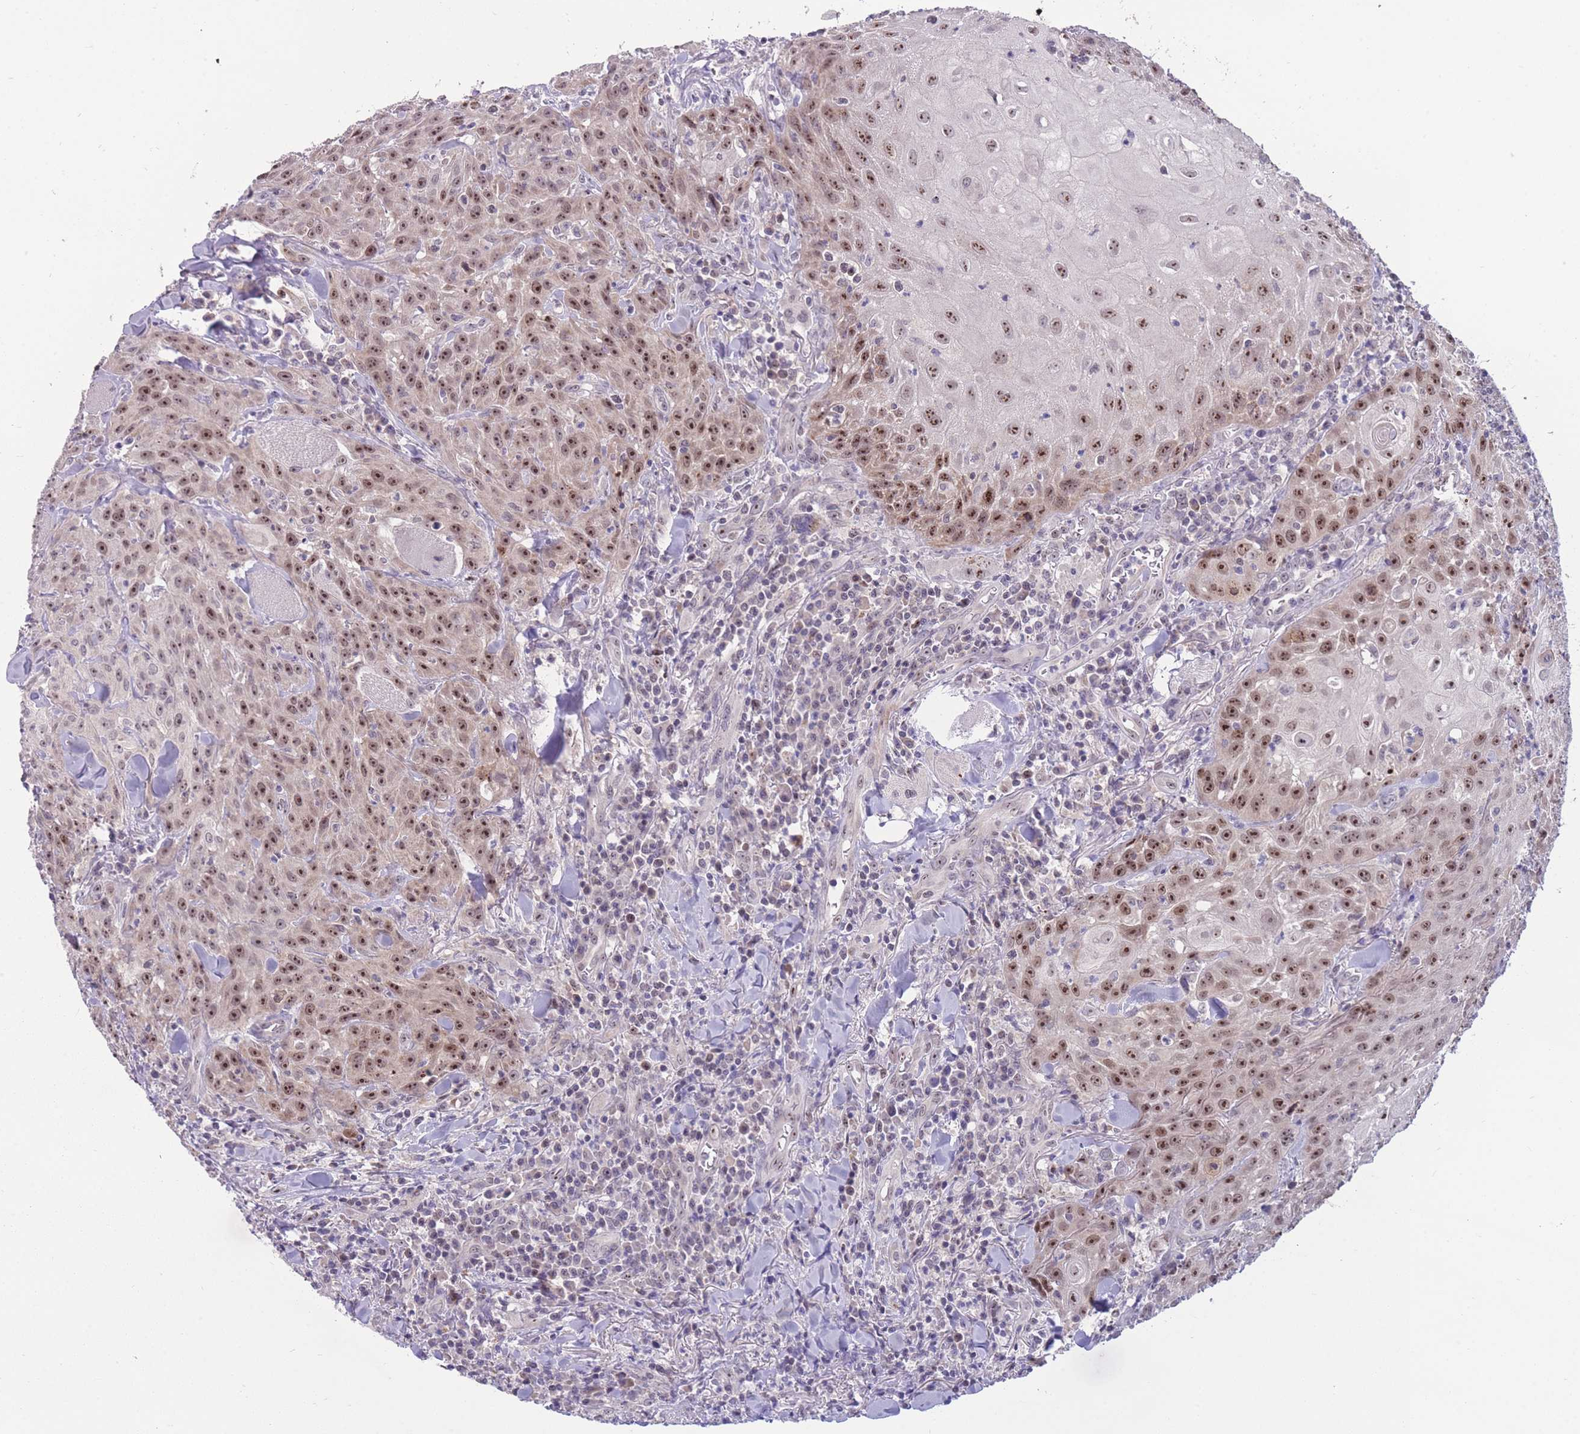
{"staining": {"intensity": "strong", "quantity": ">75%", "location": "nuclear"}, "tissue": "head and neck cancer", "cell_type": "Tumor cells", "image_type": "cancer", "snomed": [{"axis": "morphology", "description": "Normal tissue, NOS"}, {"axis": "morphology", "description": "Squamous cell carcinoma, NOS"}, {"axis": "topography", "description": "Oral tissue"}, {"axis": "topography", "description": "Head-Neck"}], "caption": "Squamous cell carcinoma (head and neck) stained for a protein (brown) exhibits strong nuclear positive positivity in approximately >75% of tumor cells.", "gene": "MCIDAS", "patient": {"sex": "female", "age": 70}}